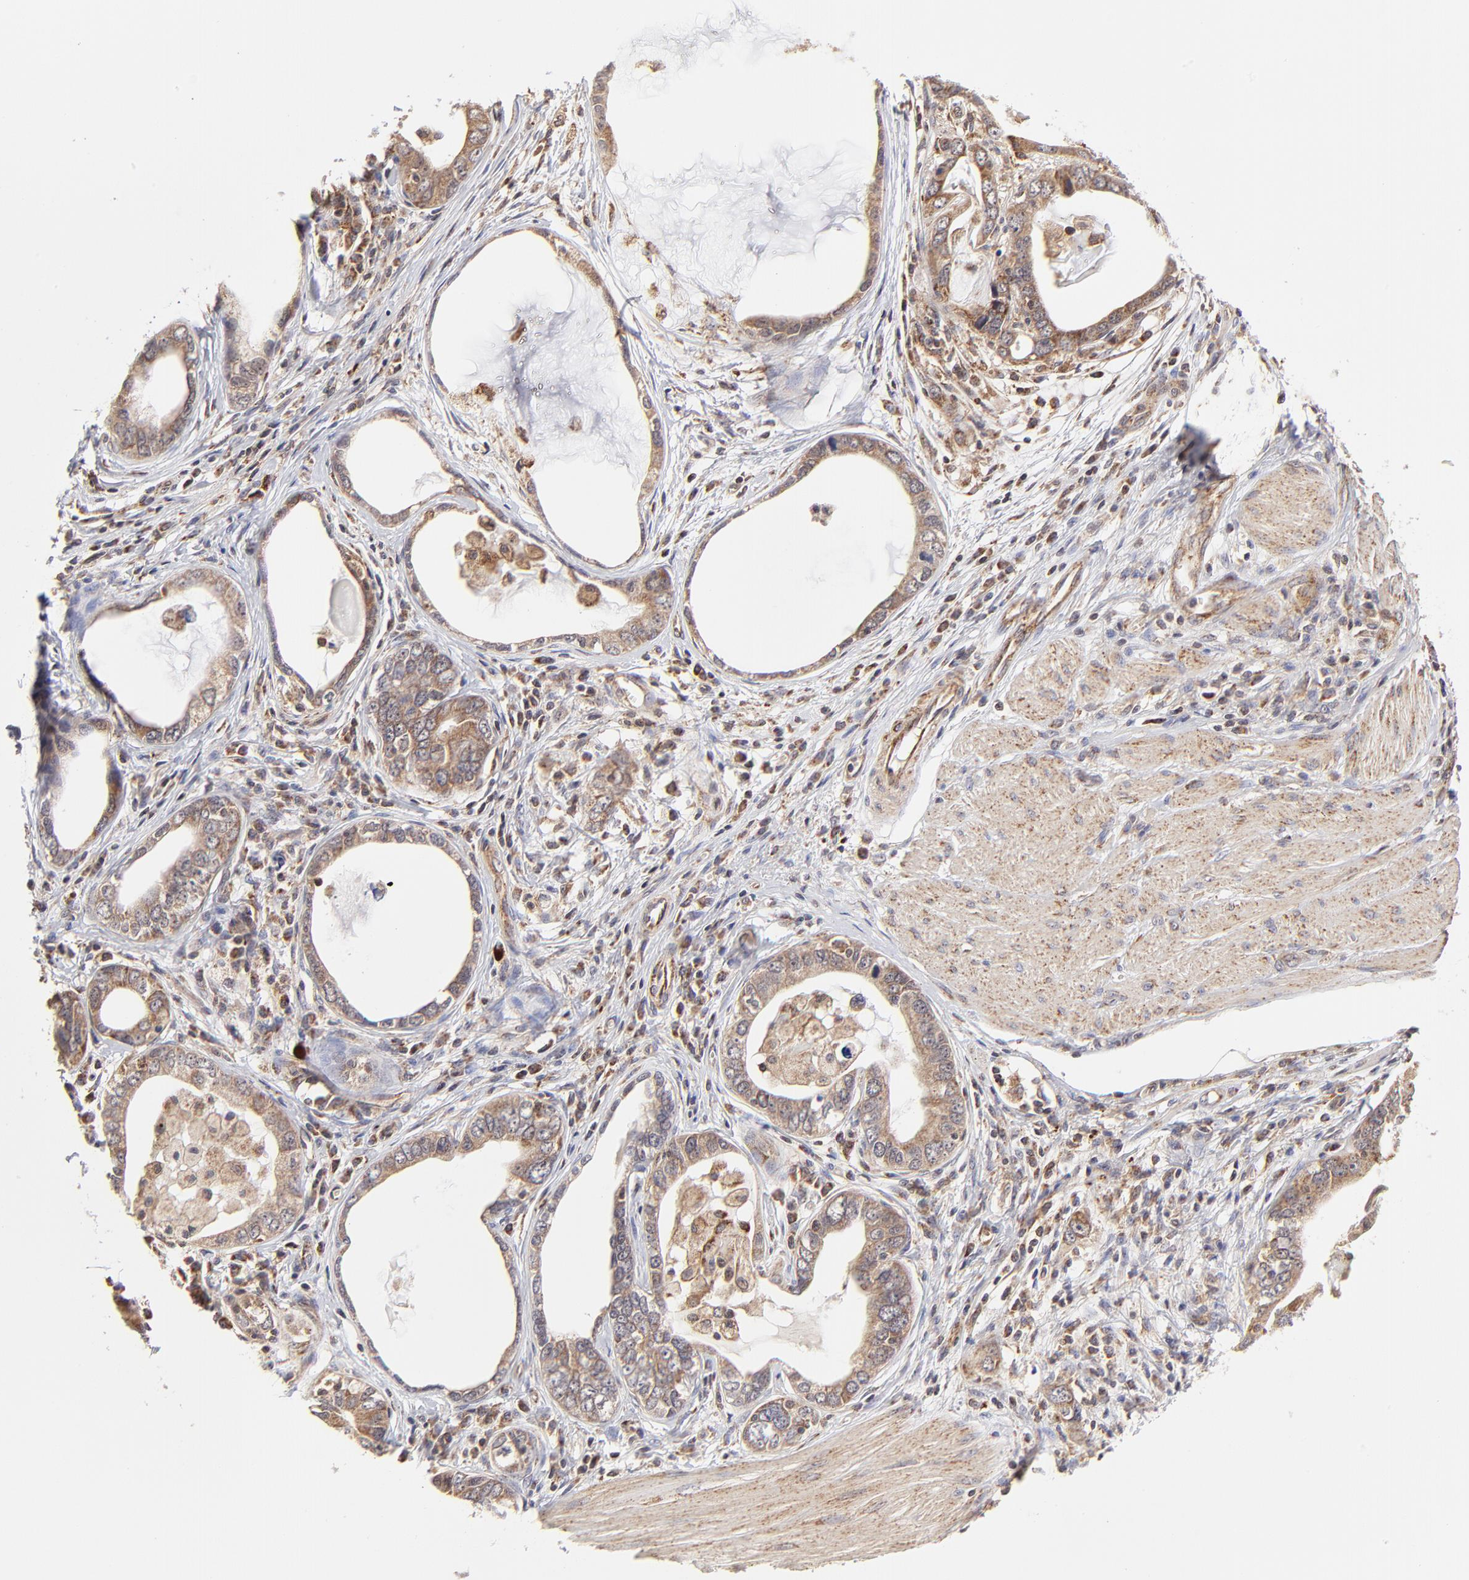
{"staining": {"intensity": "moderate", "quantity": ">75%", "location": "cytoplasmic/membranous"}, "tissue": "stomach cancer", "cell_type": "Tumor cells", "image_type": "cancer", "snomed": [{"axis": "morphology", "description": "Adenocarcinoma, NOS"}, {"axis": "topography", "description": "Stomach, lower"}], "caption": "This micrograph displays stomach cancer stained with immunohistochemistry (IHC) to label a protein in brown. The cytoplasmic/membranous of tumor cells show moderate positivity for the protein. Nuclei are counter-stained blue.", "gene": "MAP2K7", "patient": {"sex": "female", "age": 93}}